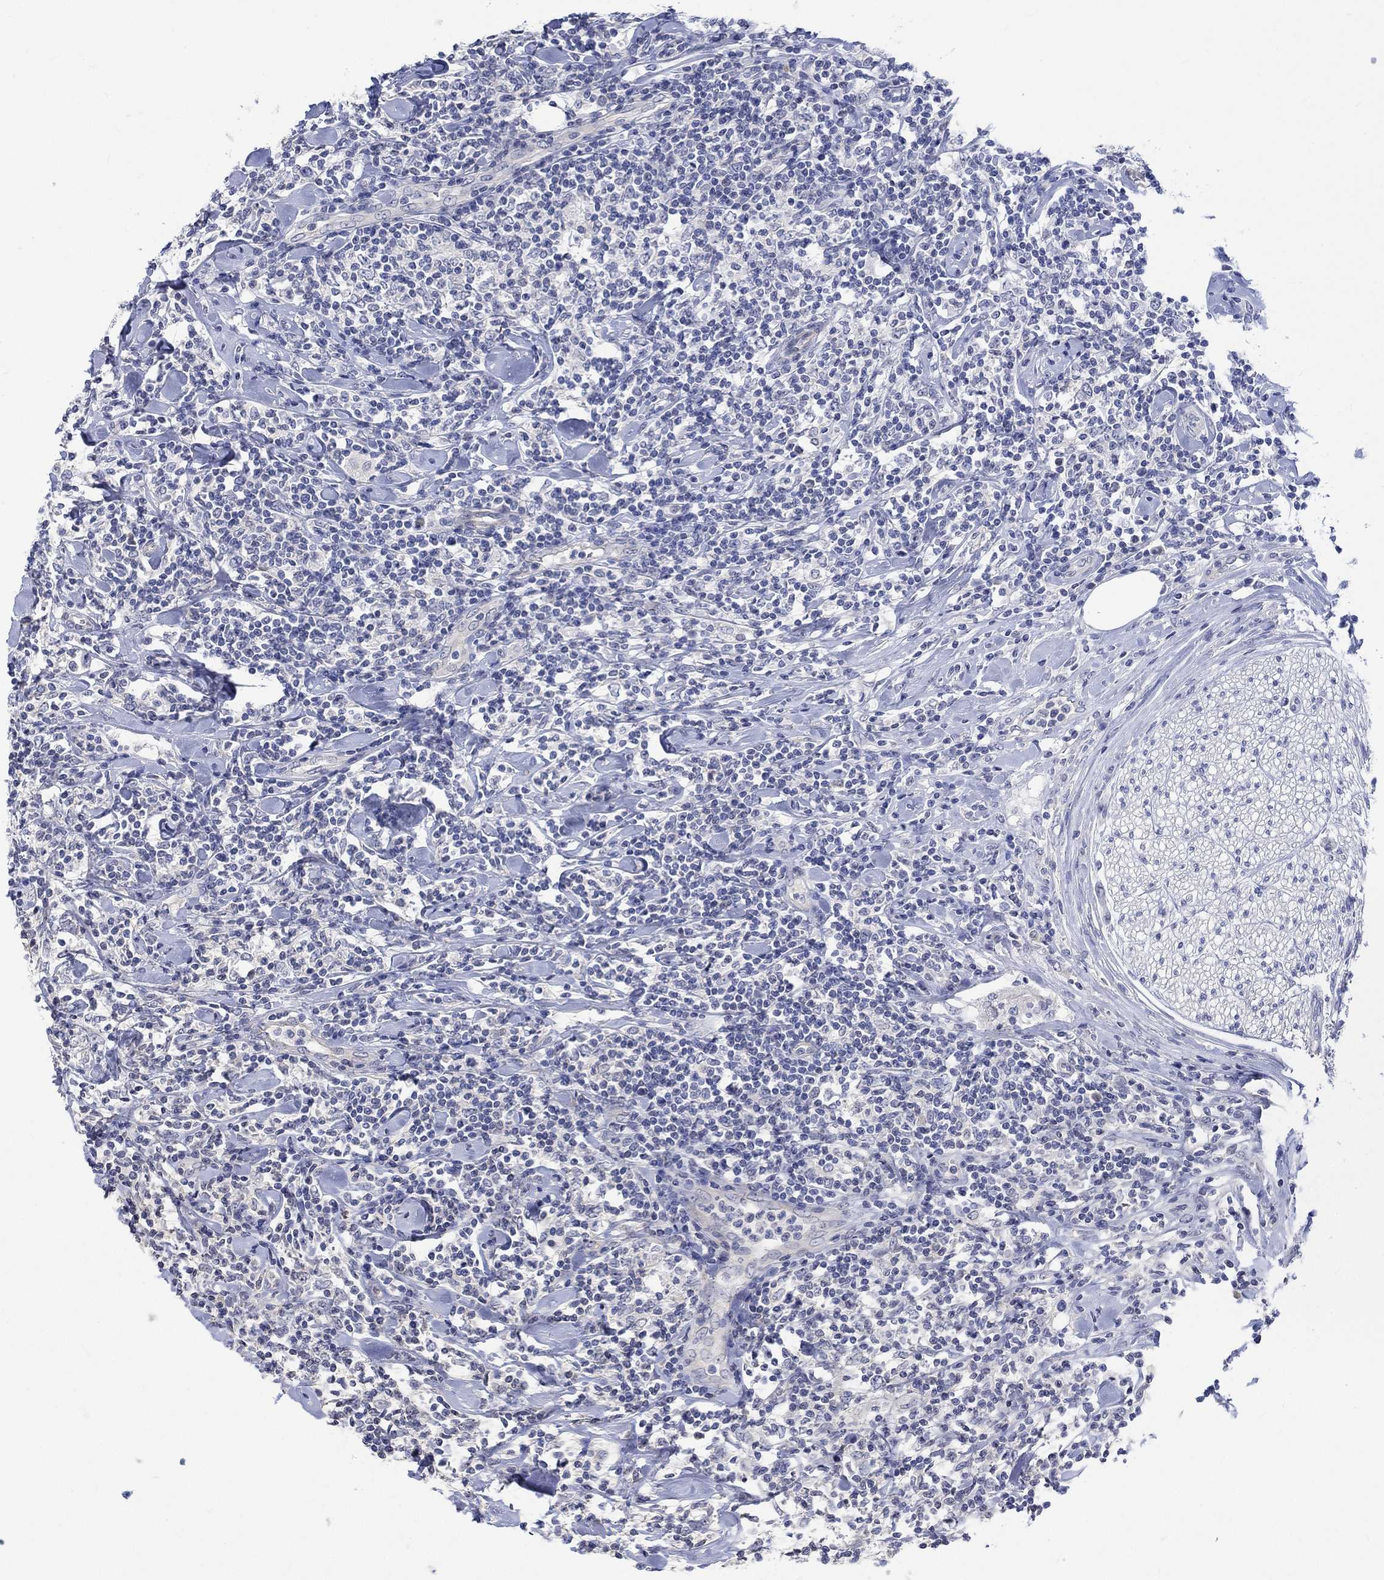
{"staining": {"intensity": "negative", "quantity": "none", "location": "none"}, "tissue": "lymphoma", "cell_type": "Tumor cells", "image_type": "cancer", "snomed": [{"axis": "morphology", "description": "Malignant lymphoma, non-Hodgkin's type, High grade"}, {"axis": "topography", "description": "Lymph node"}], "caption": "Protein analysis of malignant lymphoma, non-Hodgkin's type (high-grade) shows no significant staining in tumor cells.", "gene": "AGRP", "patient": {"sex": "female", "age": 84}}